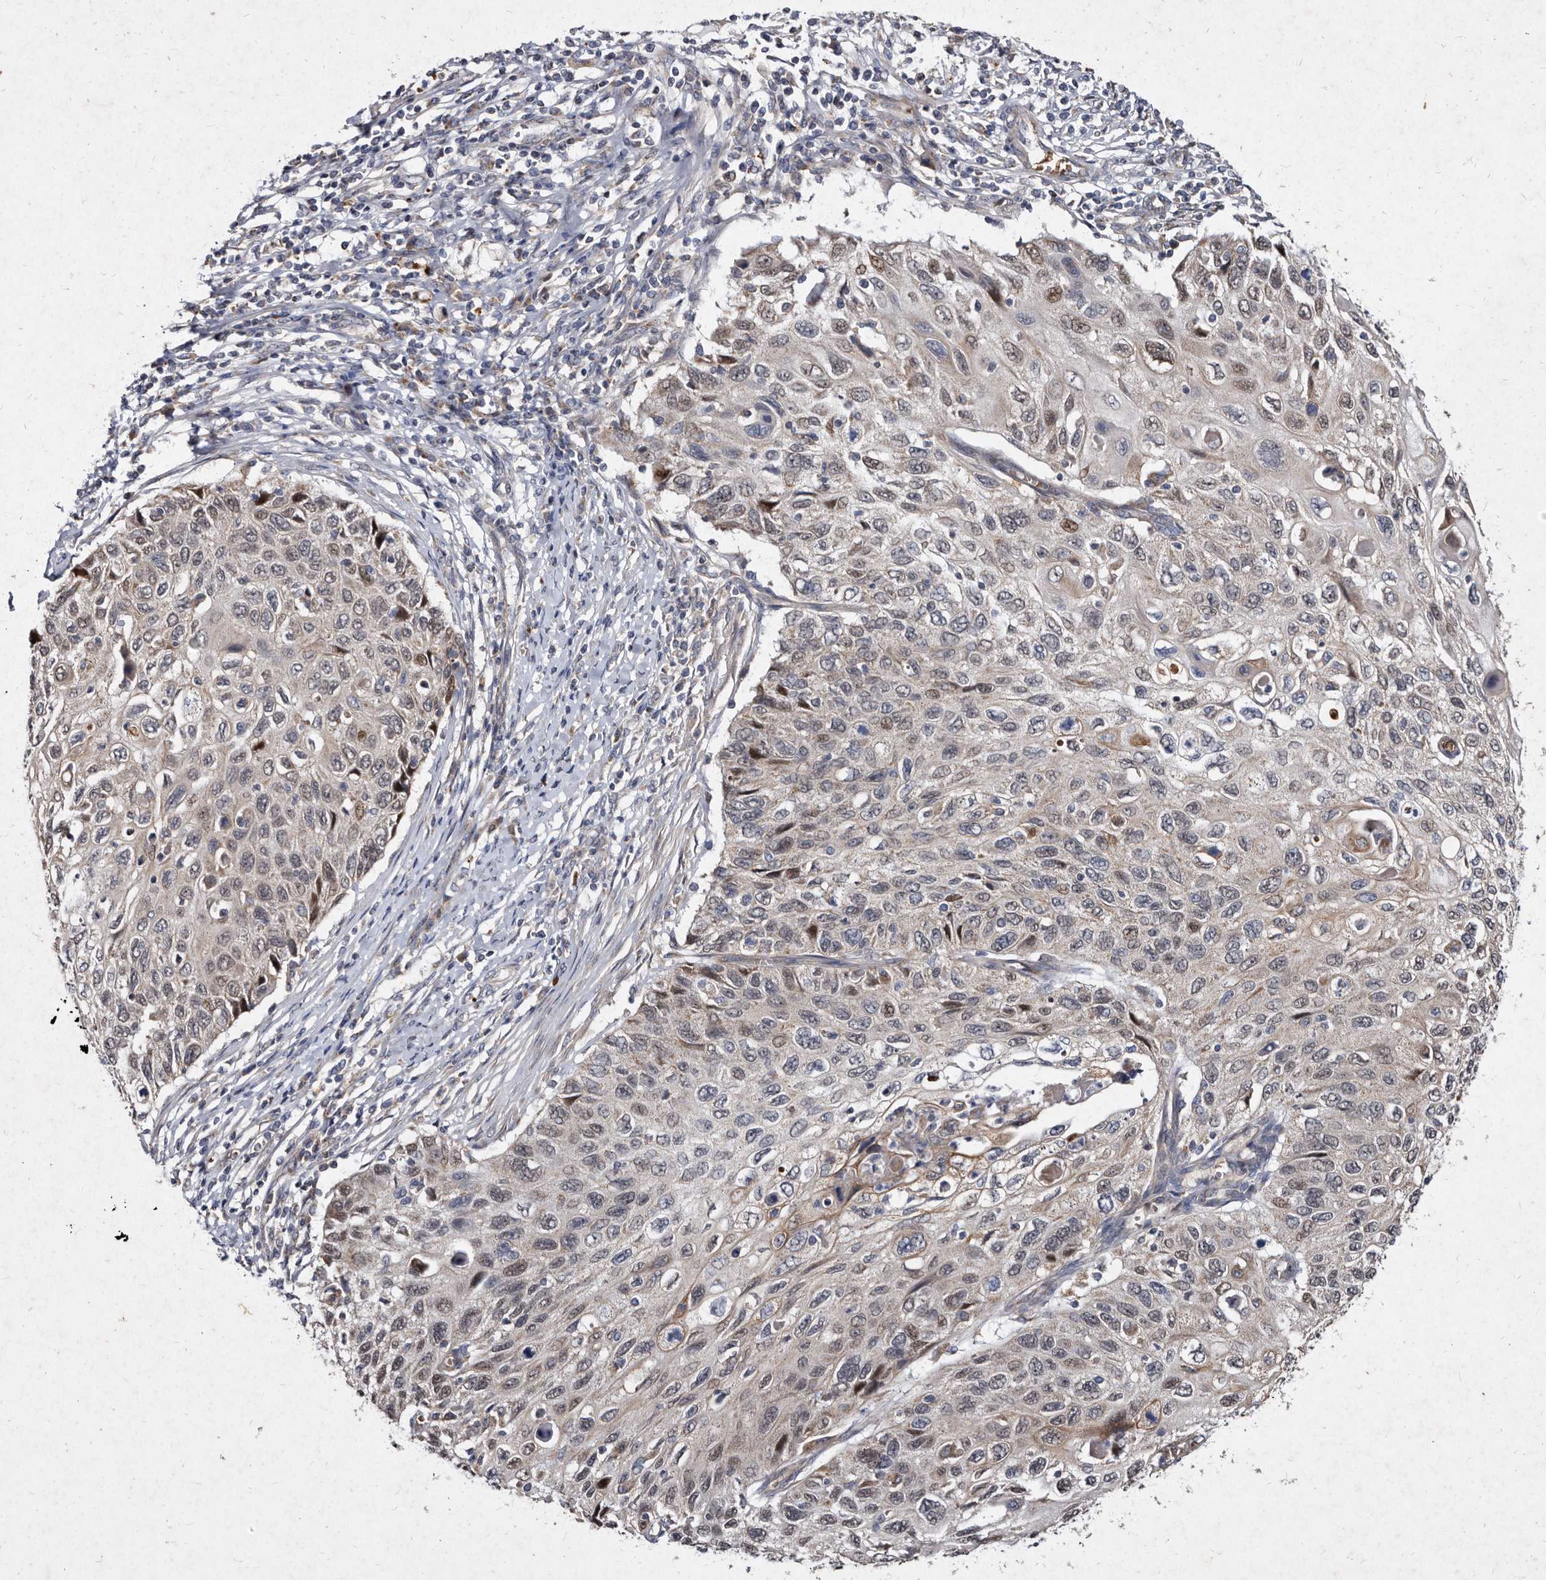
{"staining": {"intensity": "weak", "quantity": "25%-75%", "location": "nuclear"}, "tissue": "cervical cancer", "cell_type": "Tumor cells", "image_type": "cancer", "snomed": [{"axis": "morphology", "description": "Squamous cell carcinoma, NOS"}, {"axis": "topography", "description": "Cervix"}], "caption": "High-power microscopy captured an IHC micrograph of cervical cancer (squamous cell carcinoma), revealing weak nuclear expression in about 25%-75% of tumor cells.", "gene": "YPEL3", "patient": {"sex": "female", "age": 70}}